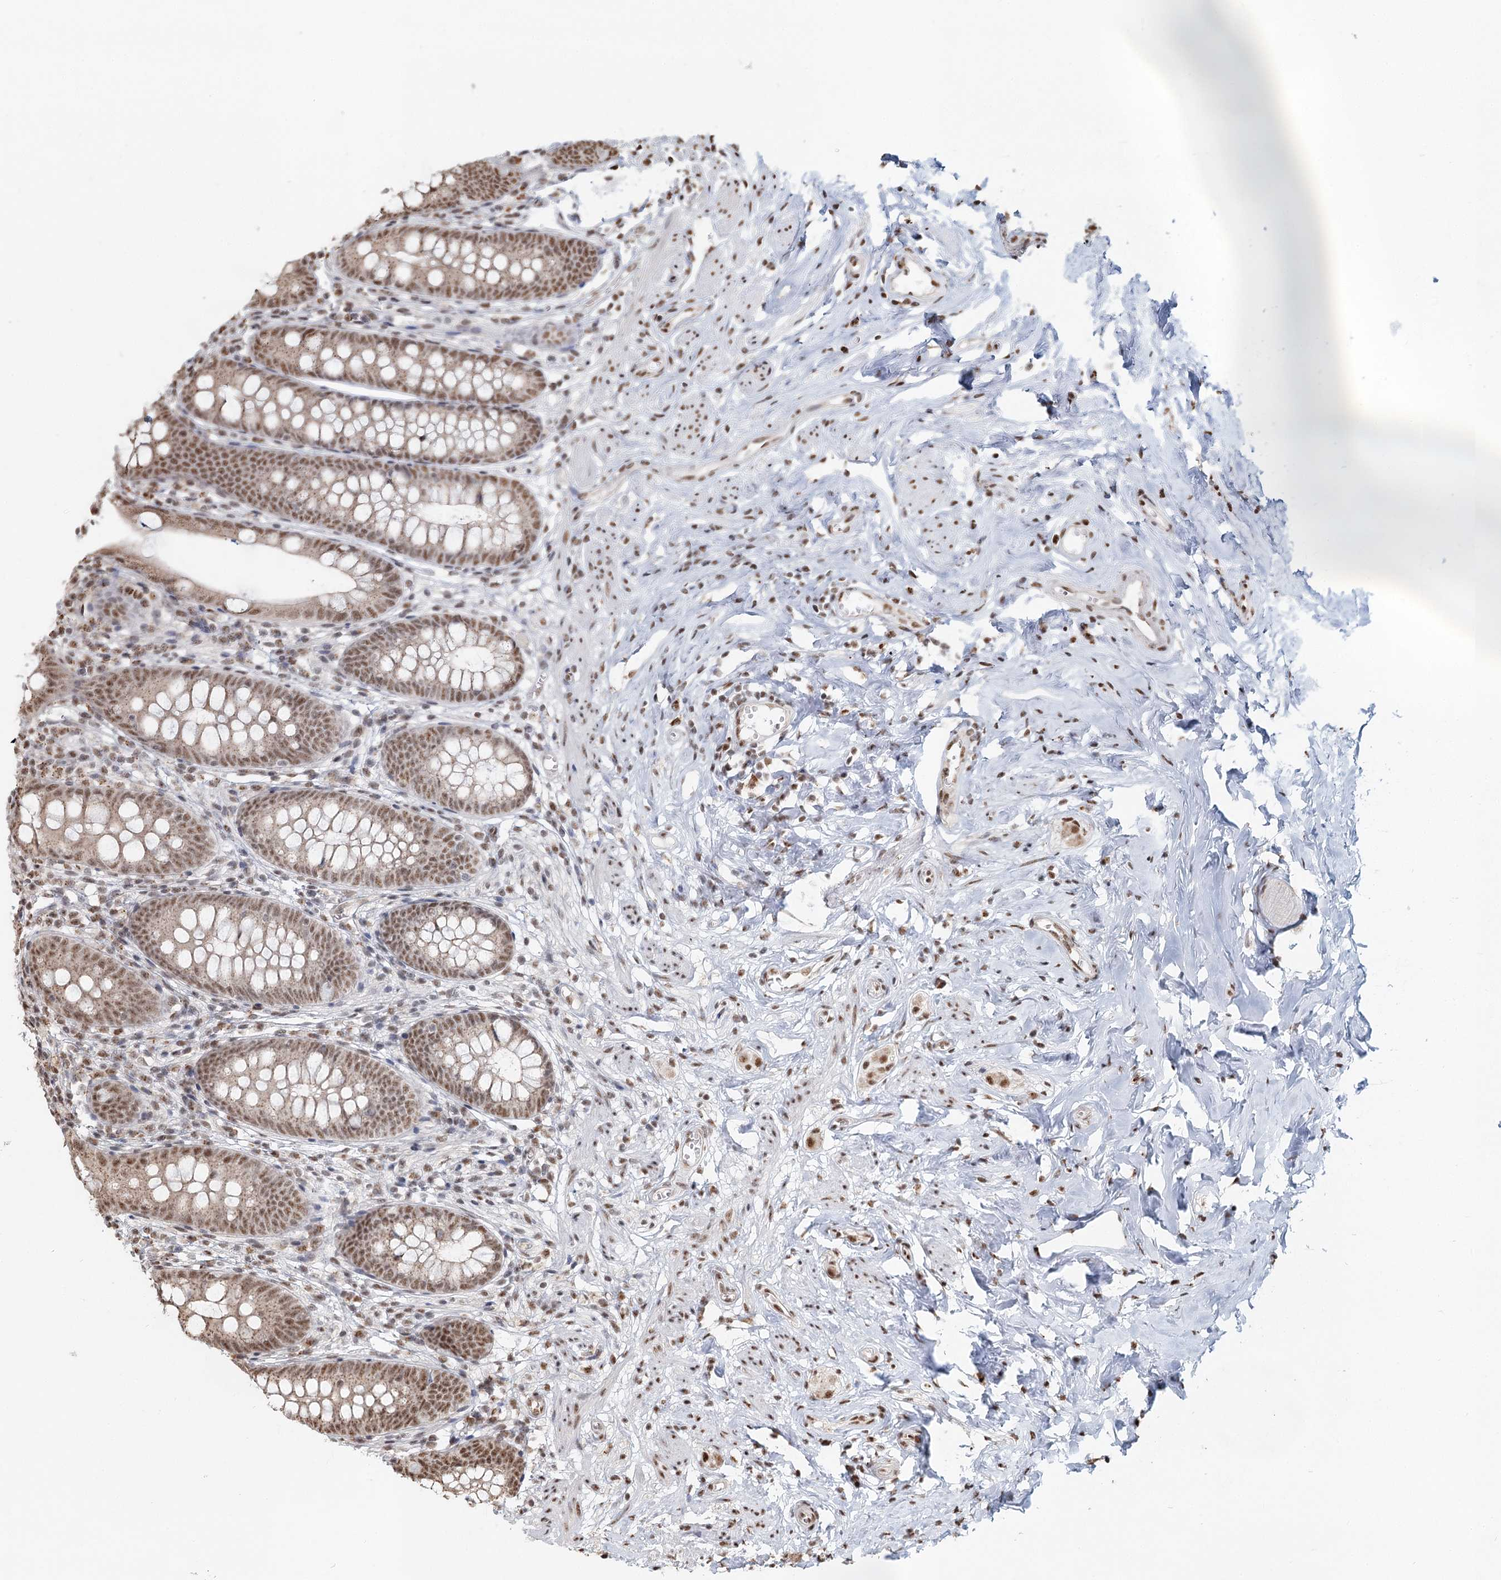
{"staining": {"intensity": "moderate", "quantity": "25%-75%", "location": "cytoplasmic/membranous"}, "tissue": "appendix", "cell_type": "Glandular cells", "image_type": "normal", "snomed": [{"axis": "morphology", "description": "Normal tissue, NOS"}, {"axis": "topography", "description": "Appendix"}], "caption": "A high-resolution photomicrograph shows immunohistochemistry staining of normal appendix, which displays moderate cytoplasmic/membranous staining in about 25%-75% of glandular cells.", "gene": "GPALPP1", "patient": {"sex": "female", "age": 51}}